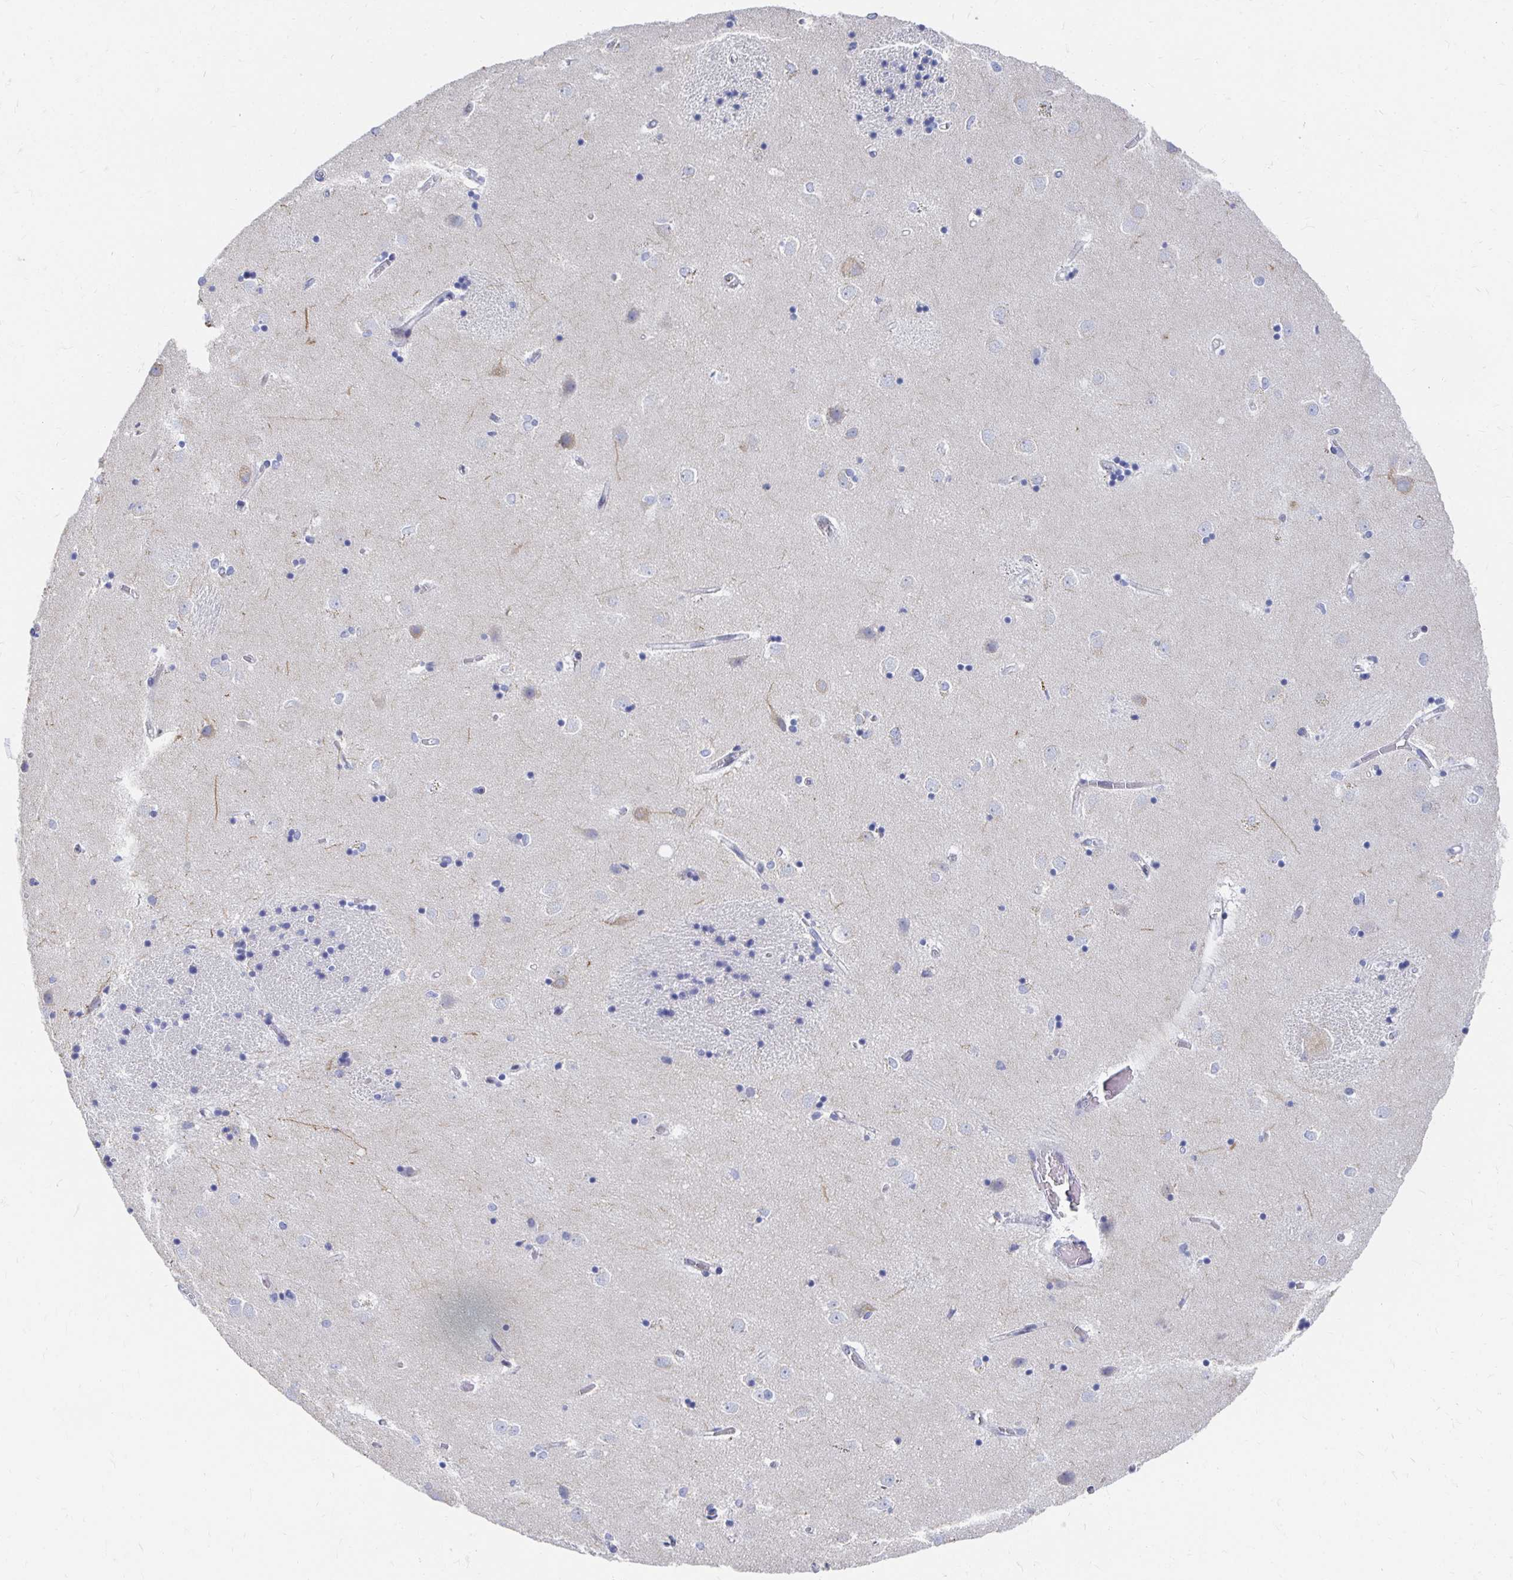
{"staining": {"intensity": "negative", "quantity": "none", "location": "none"}, "tissue": "caudate", "cell_type": "Glial cells", "image_type": "normal", "snomed": [{"axis": "morphology", "description": "Normal tissue, NOS"}, {"axis": "topography", "description": "Lateral ventricle wall"}], "caption": "Immunohistochemistry of unremarkable caudate reveals no staining in glial cells. (DAB immunohistochemistry (IHC) visualized using brightfield microscopy, high magnification).", "gene": "CLIC3", "patient": {"sex": "male", "age": 54}}